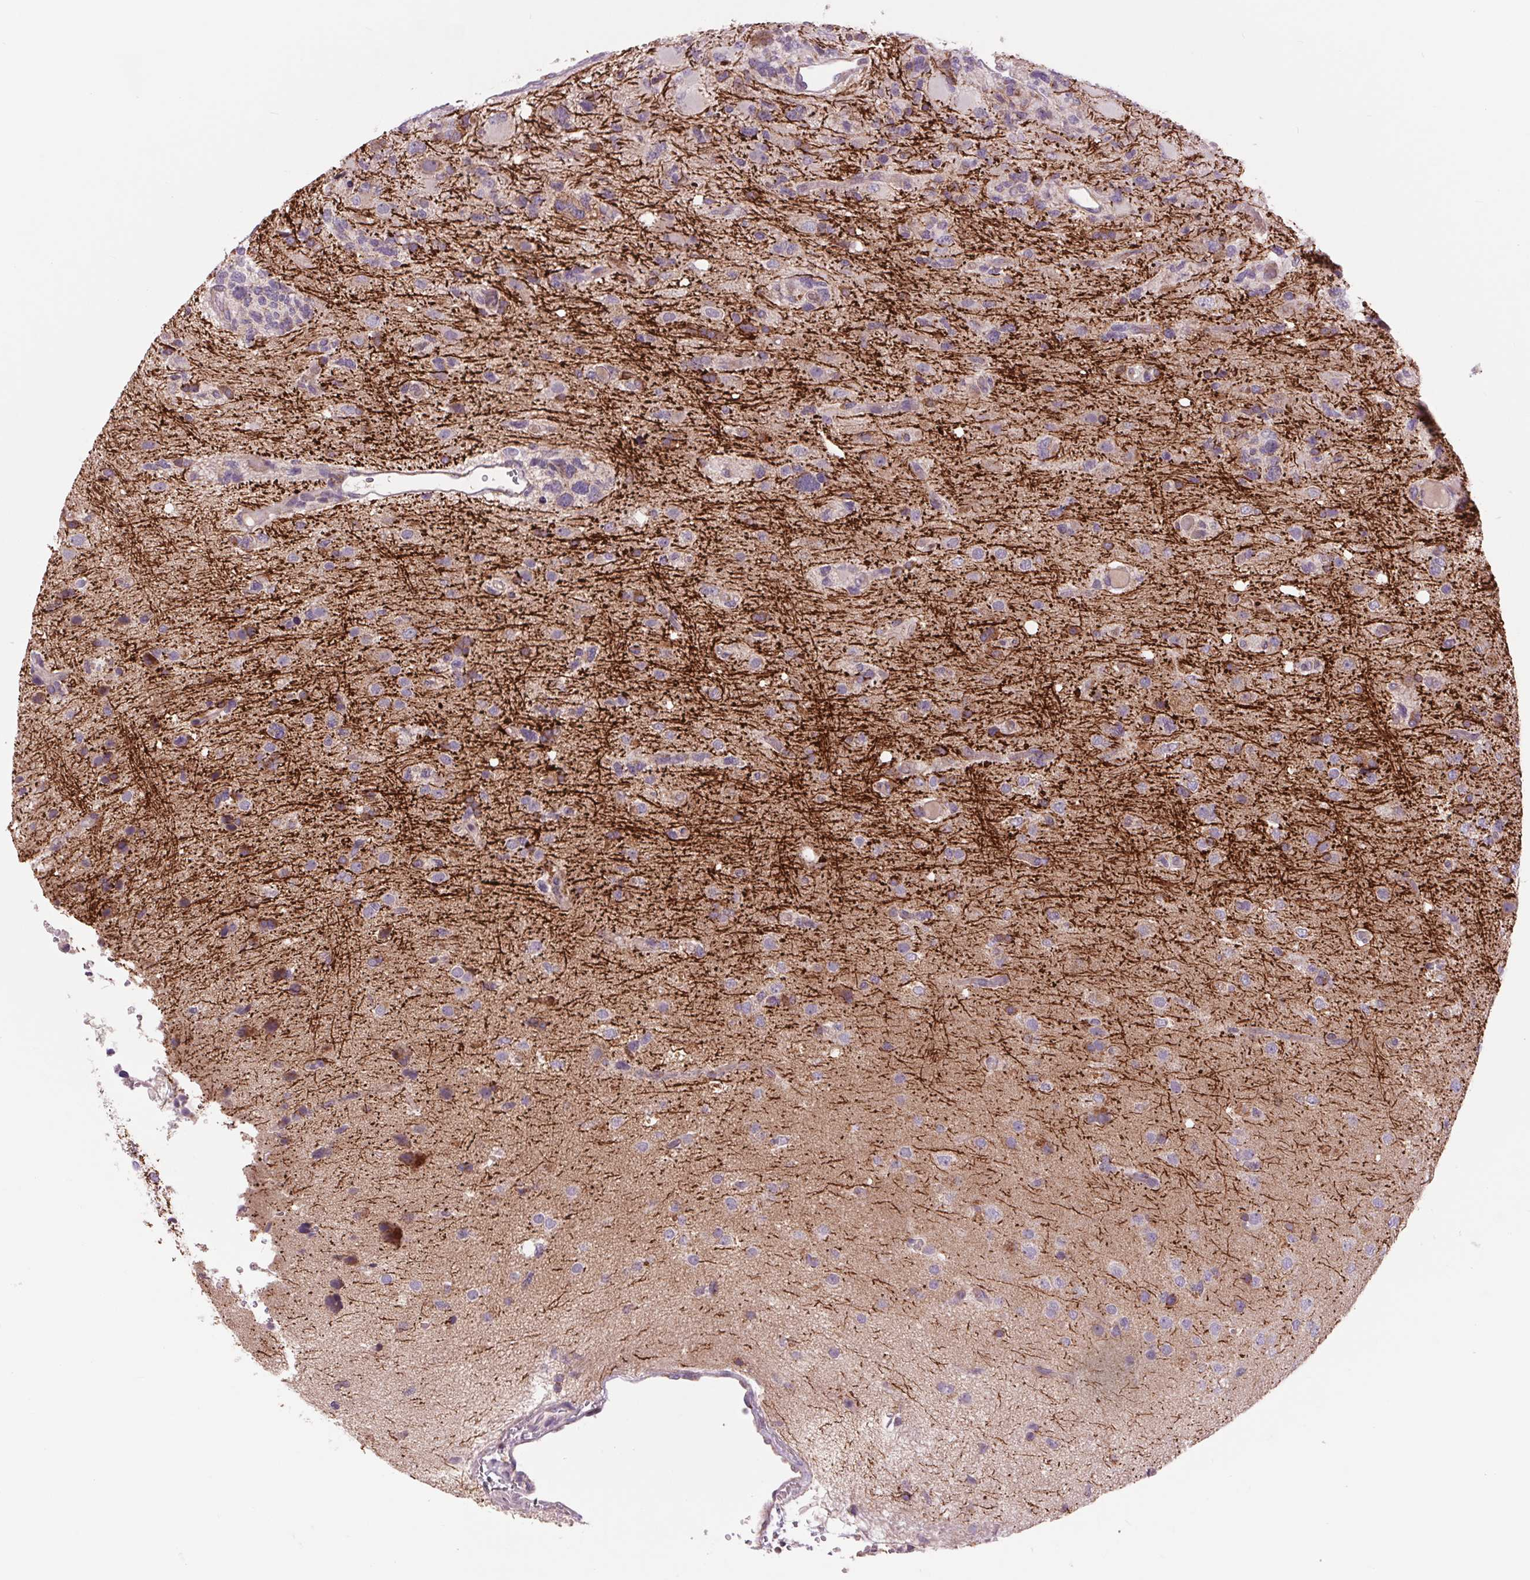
{"staining": {"intensity": "negative", "quantity": "none", "location": "none"}, "tissue": "glioma", "cell_type": "Tumor cells", "image_type": "cancer", "snomed": [{"axis": "morphology", "description": "Glioma, malignant, High grade"}, {"axis": "topography", "description": "Brain"}], "caption": "Malignant glioma (high-grade) stained for a protein using IHC displays no staining tumor cells.", "gene": "COX6A1", "patient": {"sex": "female", "age": 71}}